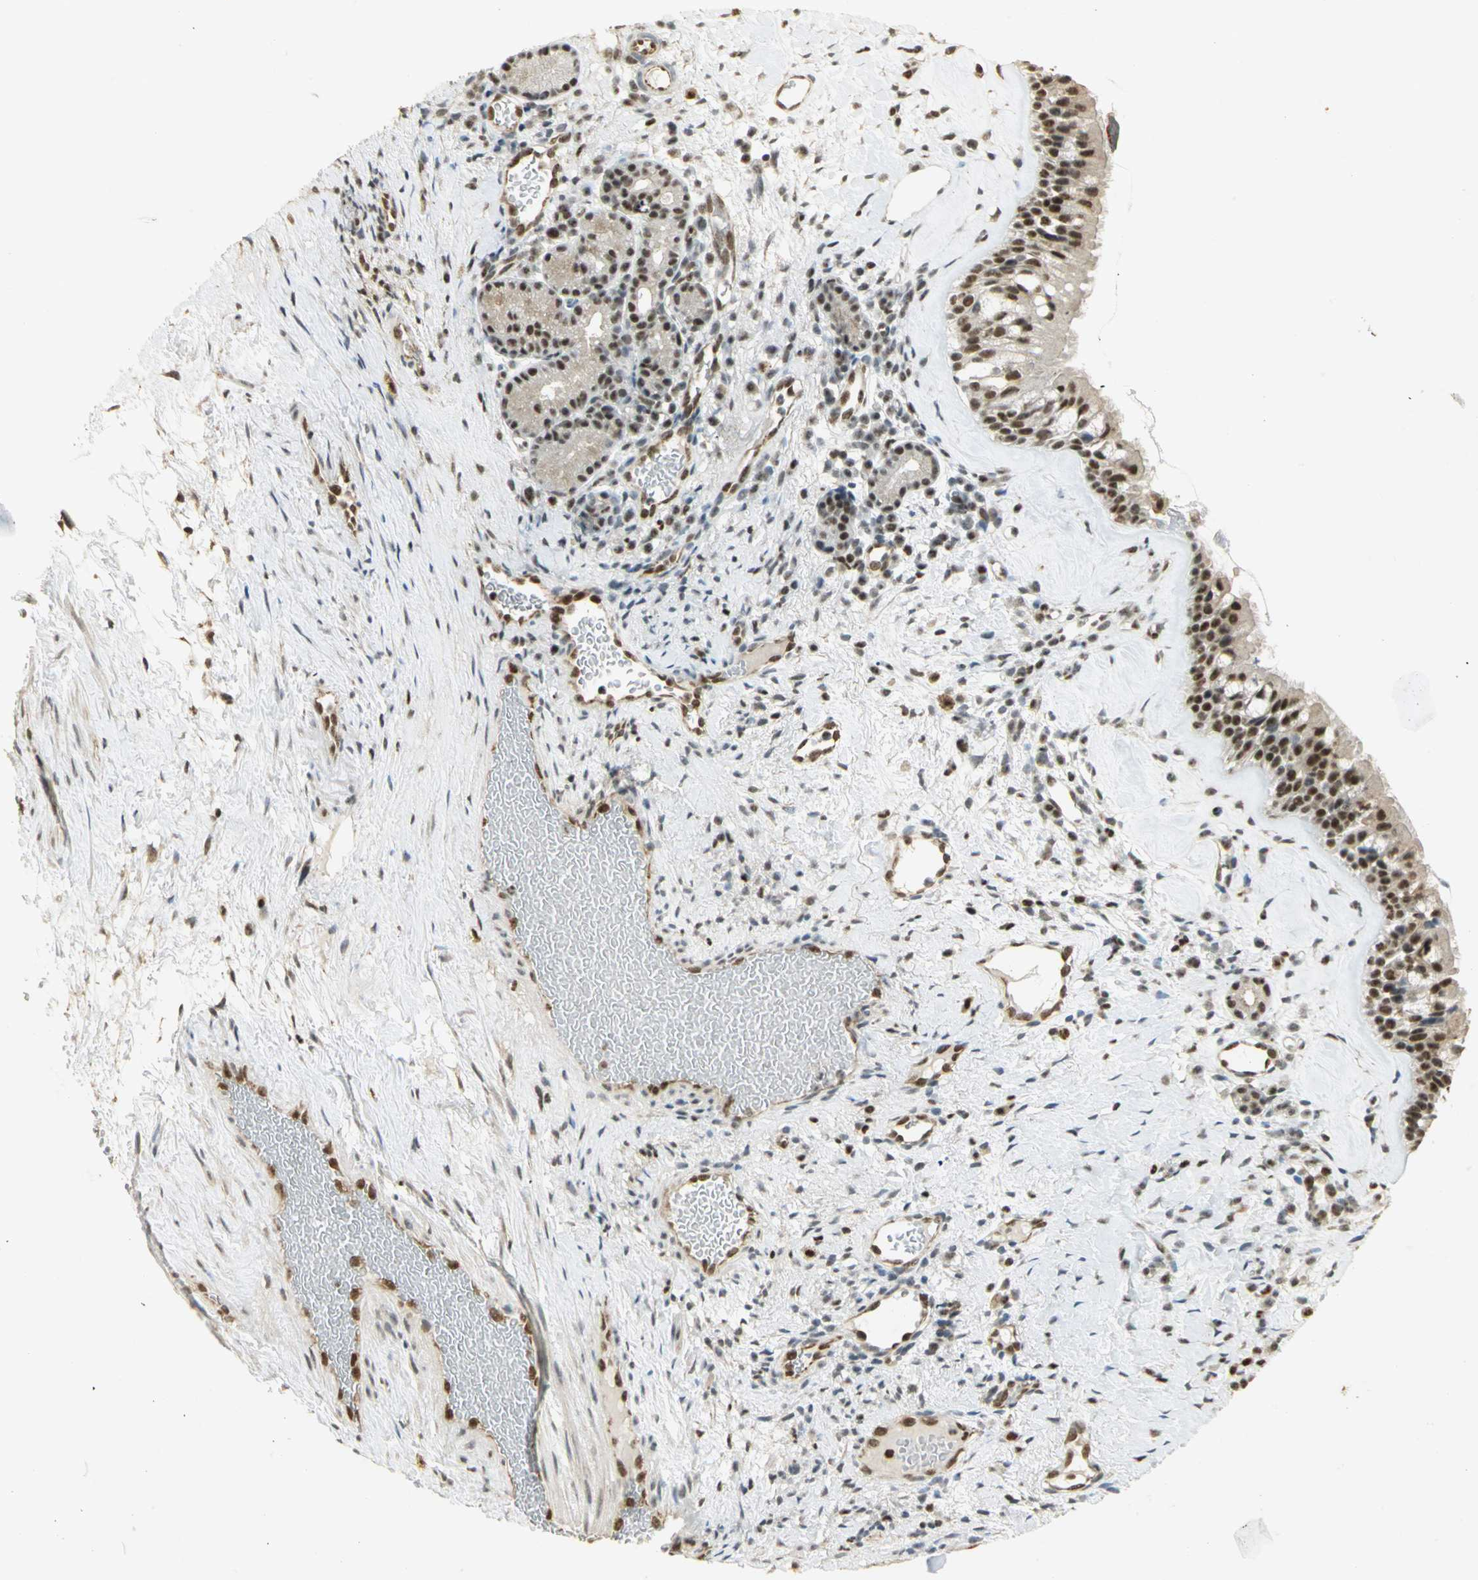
{"staining": {"intensity": "strong", "quantity": ">75%", "location": "nuclear"}, "tissue": "nasopharynx", "cell_type": "Respiratory epithelial cells", "image_type": "normal", "snomed": [{"axis": "morphology", "description": "Normal tissue, NOS"}, {"axis": "morphology", "description": "Inflammation, NOS"}, {"axis": "topography", "description": "Nasopharynx"}], "caption": "Strong nuclear positivity is seen in about >75% of respiratory epithelial cells in normal nasopharynx. The staining is performed using DAB brown chromogen to label protein expression. The nuclei are counter-stained blue using hematoxylin.", "gene": "ELF1", "patient": {"sex": "female", "age": 55}}